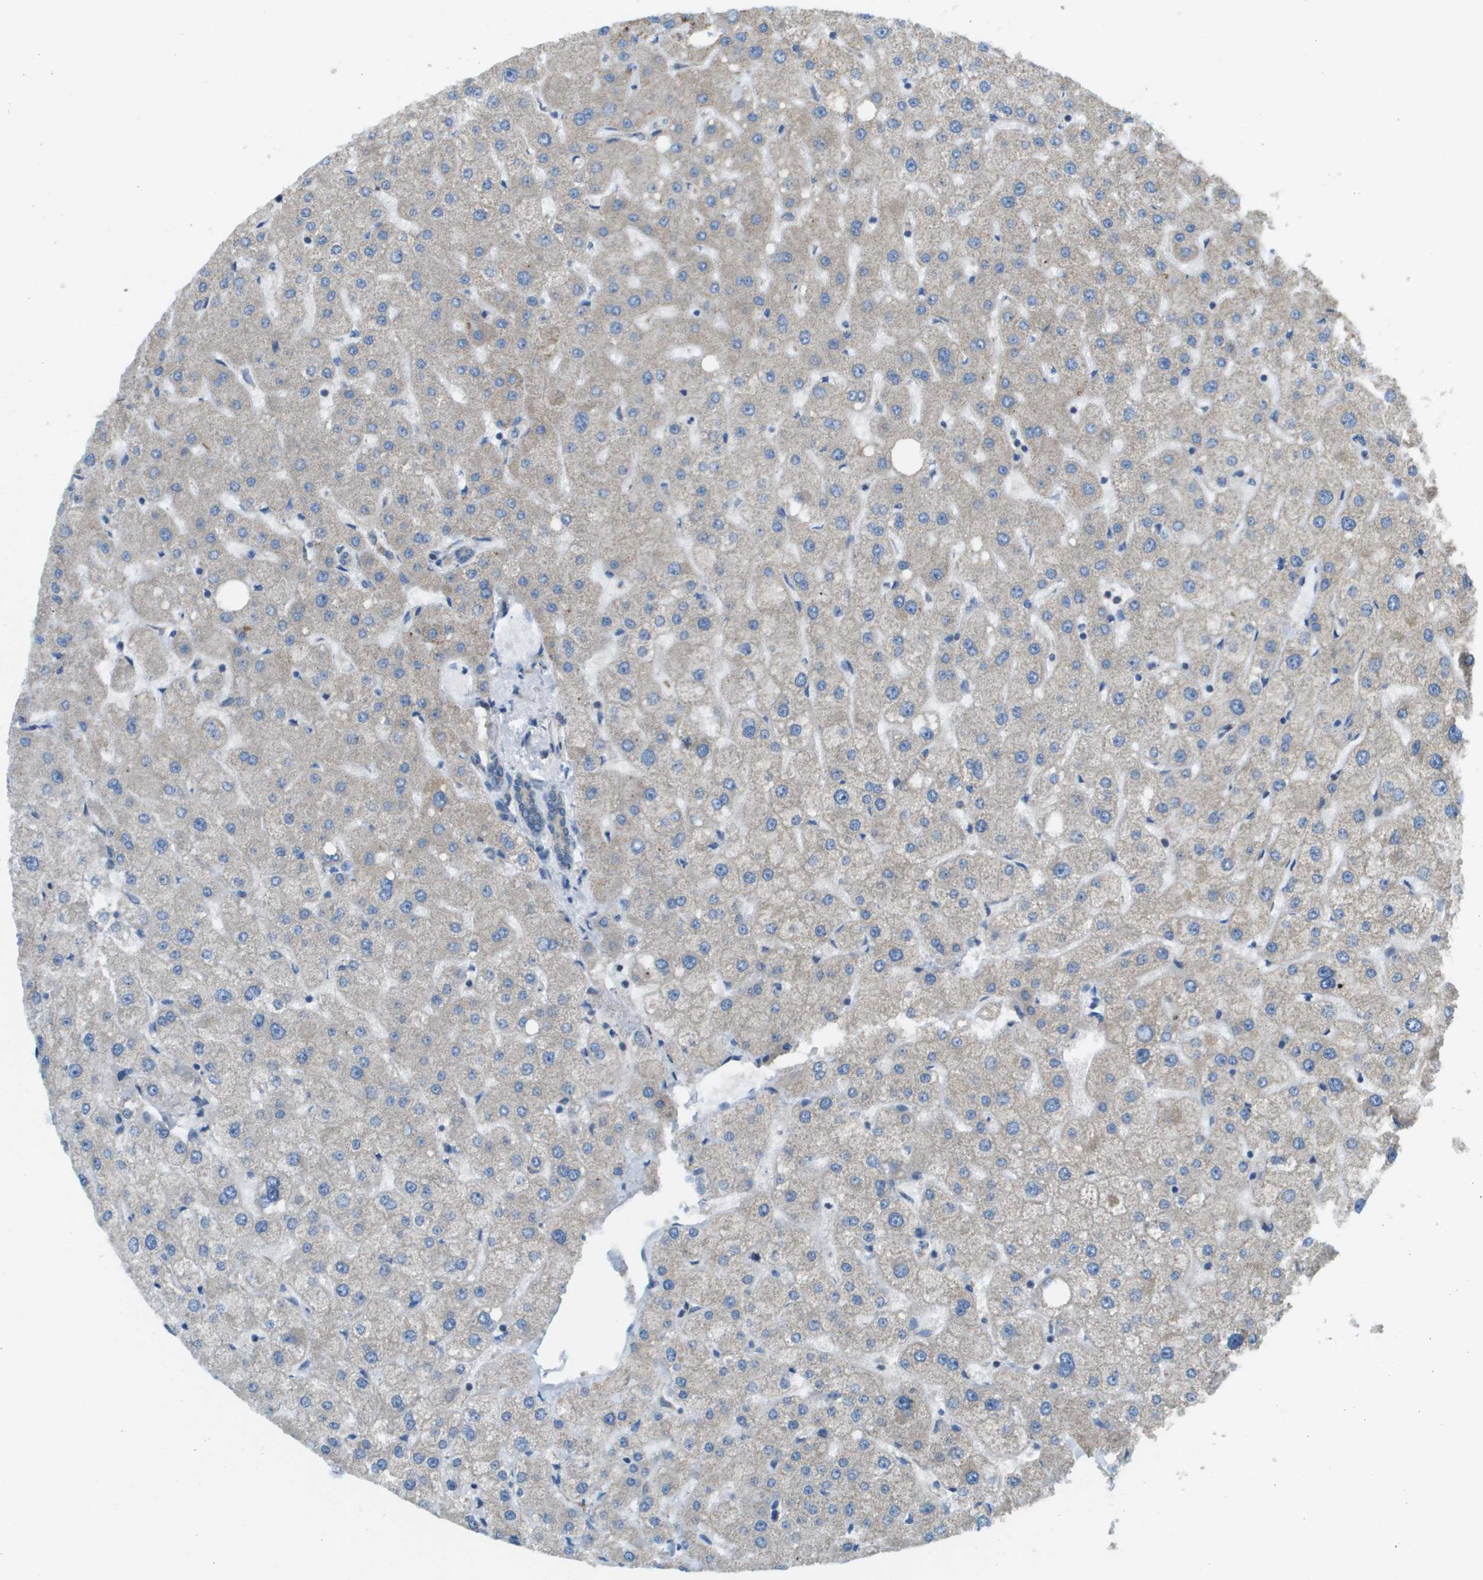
{"staining": {"intensity": "weak", "quantity": "<25%", "location": "cytoplasmic/membranous"}, "tissue": "liver", "cell_type": "Cholangiocytes", "image_type": "normal", "snomed": [{"axis": "morphology", "description": "Normal tissue, NOS"}, {"axis": "topography", "description": "Liver"}], "caption": "Immunohistochemistry (IHC) of benign liver exhibits no staining in cholangiocytes. (DAB (3,3'-diaminobenzidine) immunohistochemistry with hematoxylin counter stain).", "gene": "TAOK3", "patient": {"sex": "male", "age": 73}}